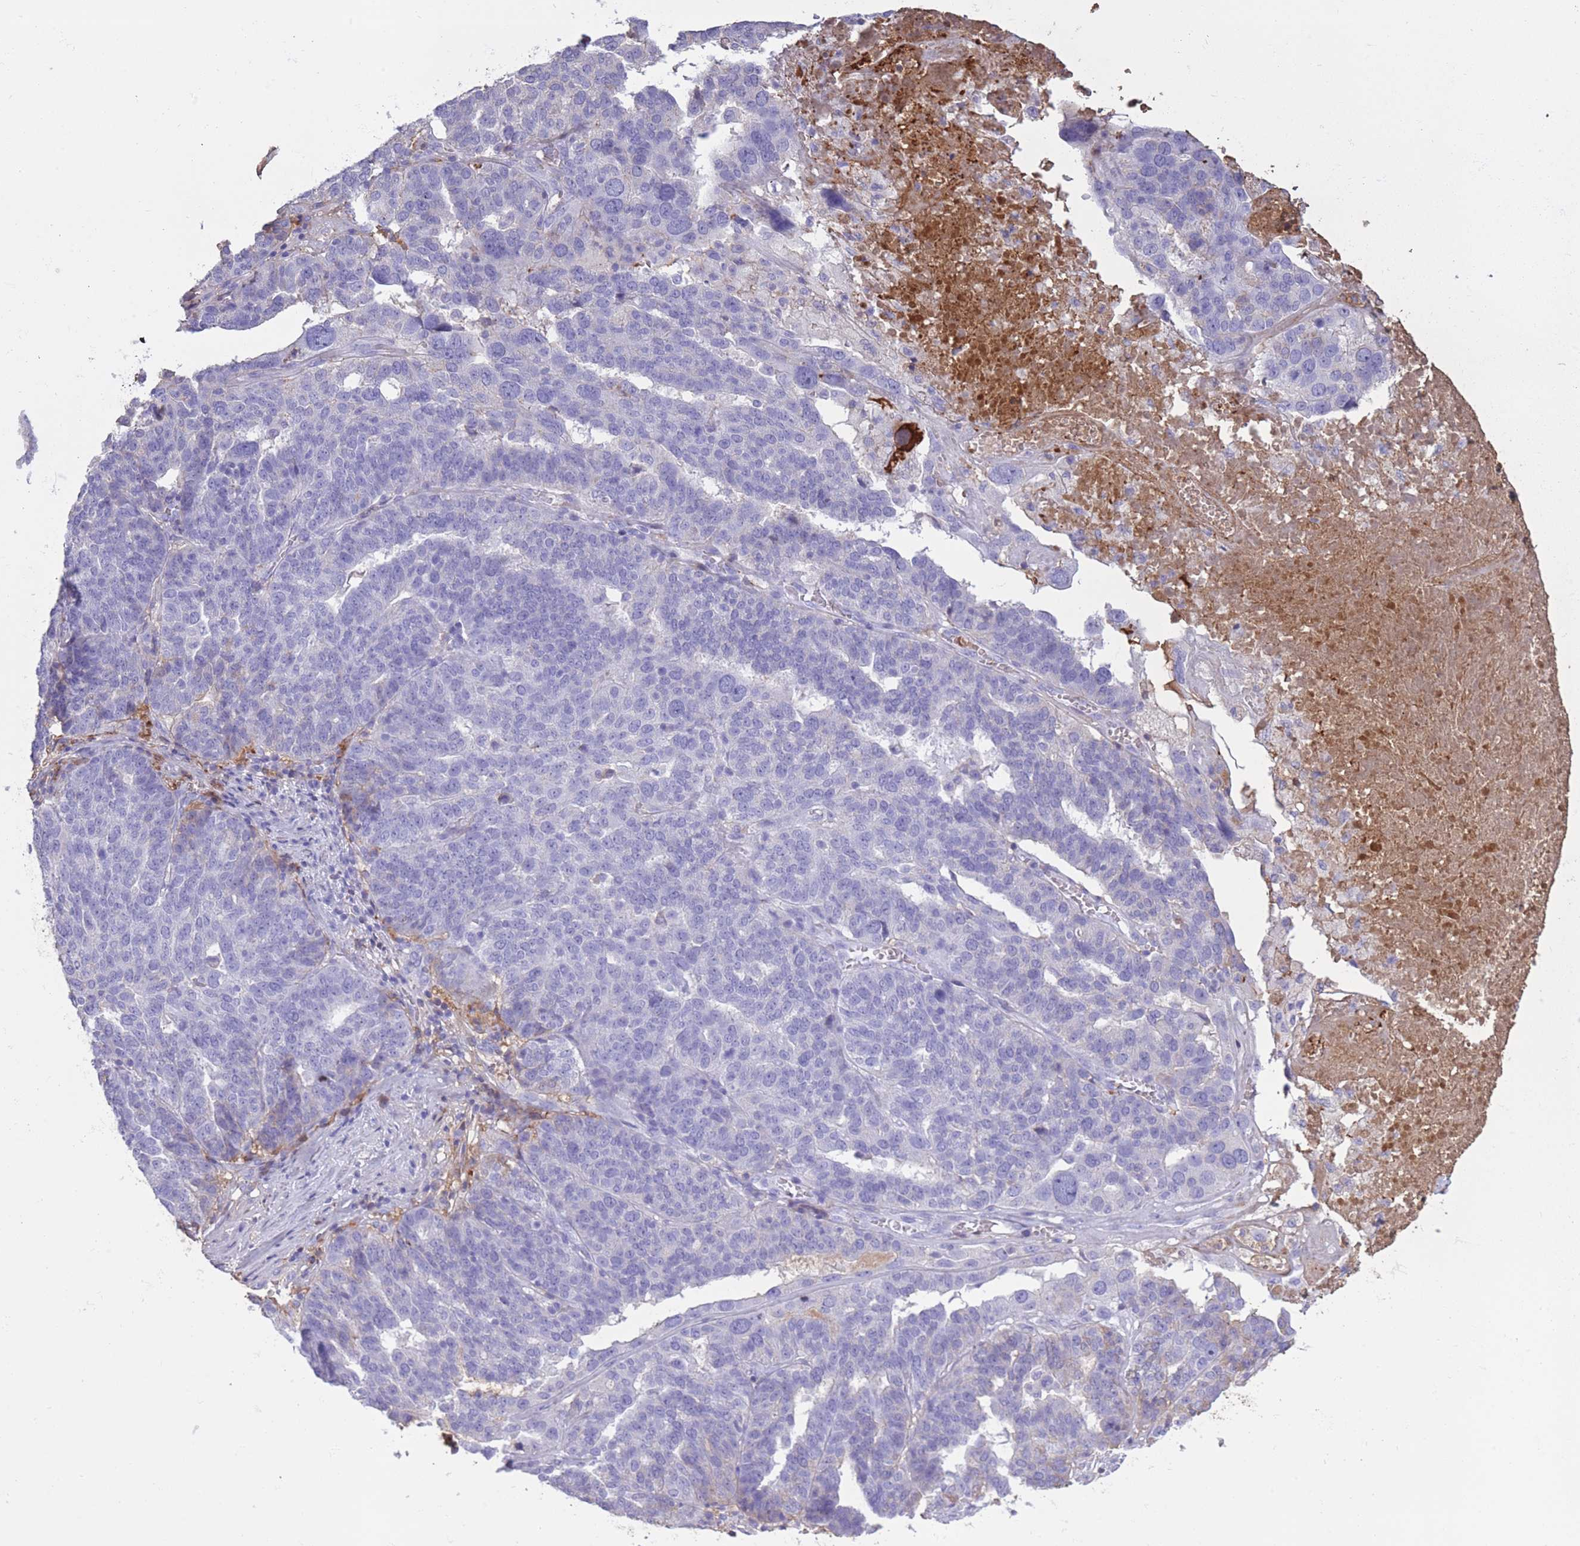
{"staining": {"intensity": "negative", "quantity": "none", "location": "none"}, "tissue": "ovarian cancer", "cell_type": "Tumor cells", "image_type": "cancer", "snomed": [{"axis": "morphology", "description": "Cystadenocarcinoma, serous, NOS"}, {"axis": "topography", "description": "Ovary"}], "caption": "IHC micrograph of neoplastic tissue: human ovarian serous cystadenocarcinoma stained with DAB demonstrates no significant protein staining in tumor cells.", "gene": "AP3S2", "patient": {"sex": "female", "age": 59}}